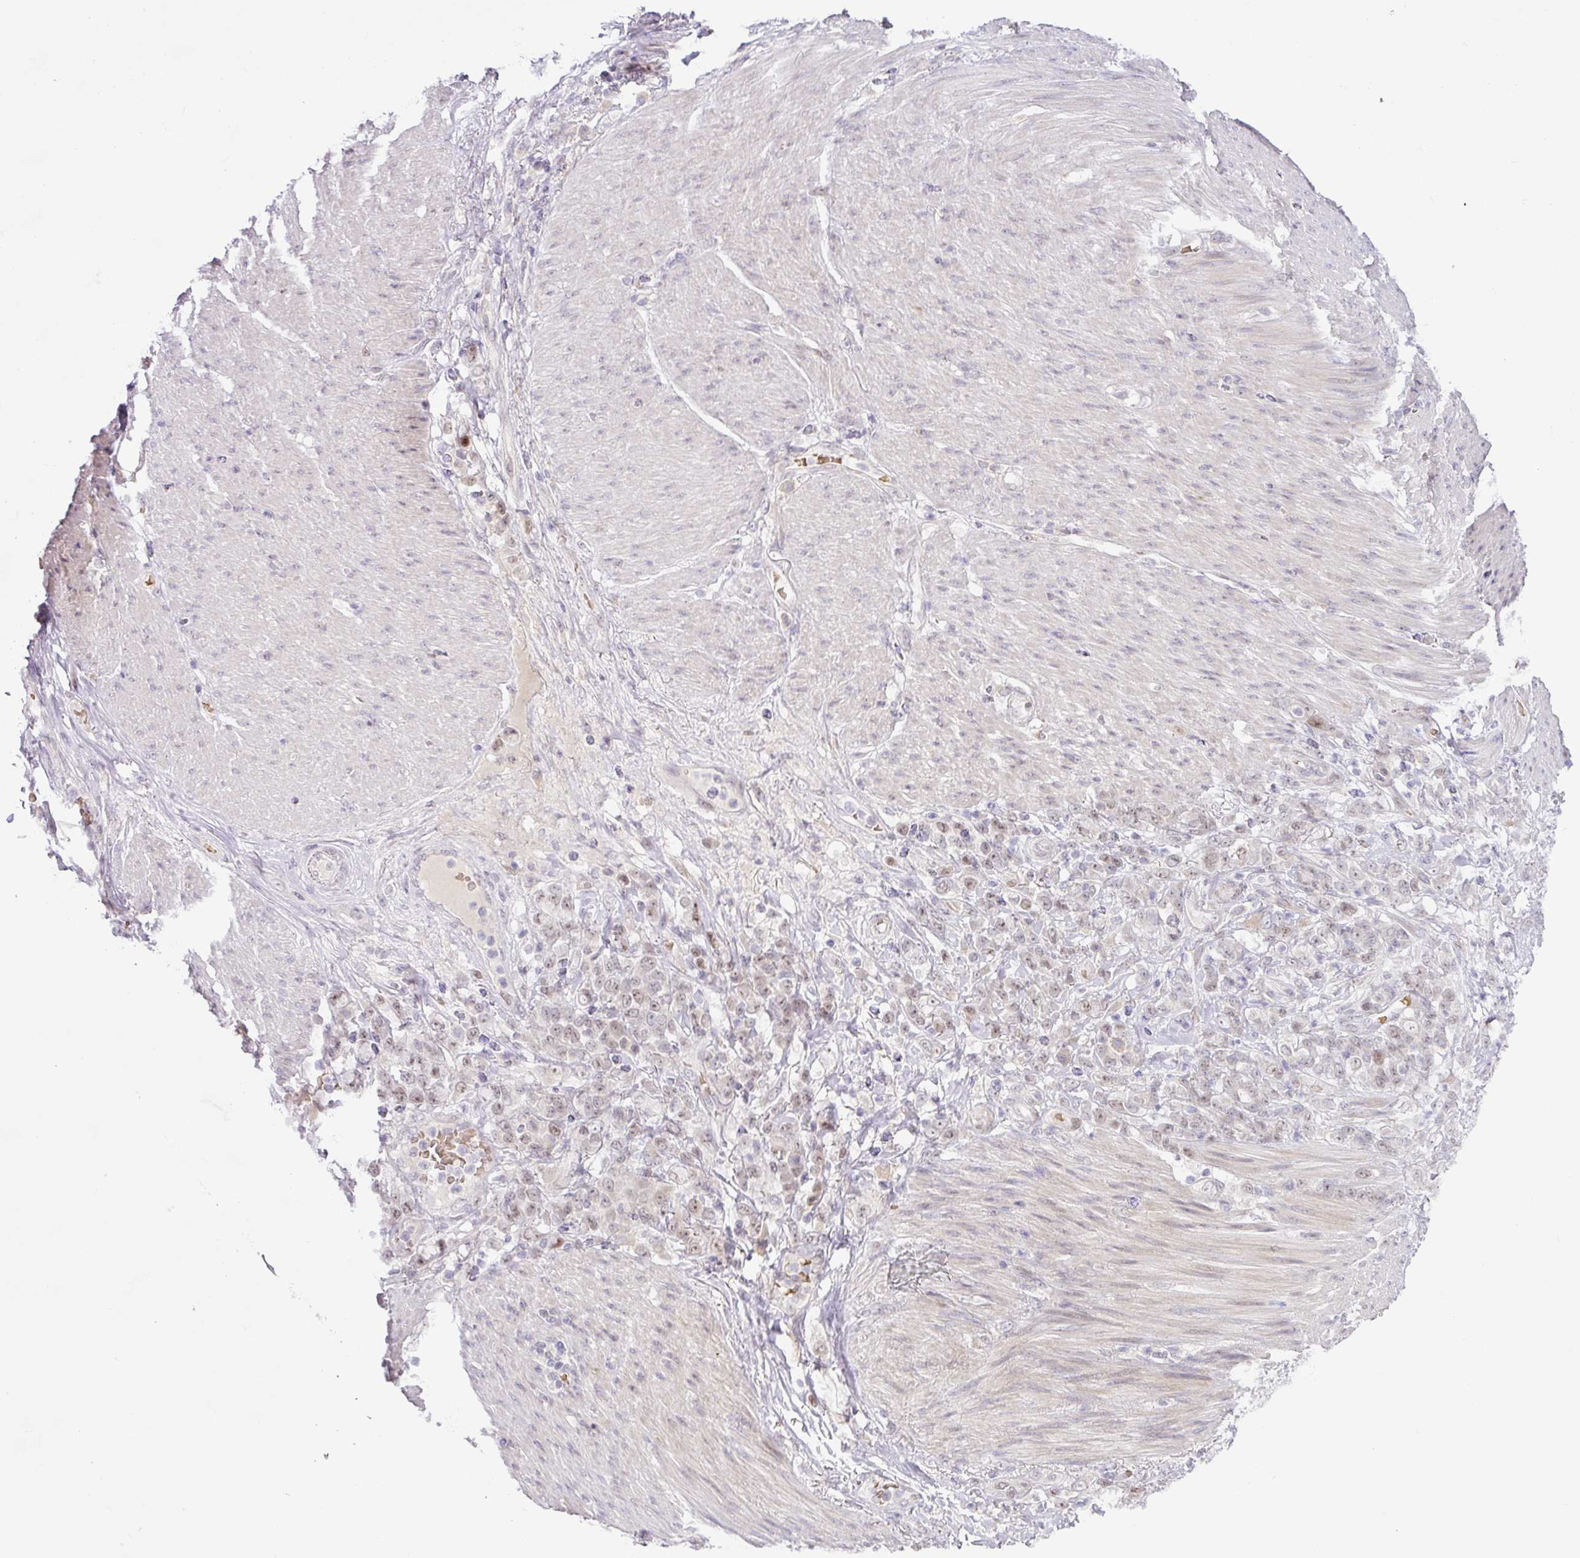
{"staining": {"intensity": "moderate", "quantity": "25%-75%", "location": "nuclear"}, "tissue": "stomach cancer", "cell_type": "Tumor cells", "image_type": "cancer", "snomed": [{"axis": "morphology", "description": "Adenocarcinoma, NOS"}, {"axis": "topography", "description": "Stomach"}], "caption": "Brown immunohistochemical staining in adenocarcinoma (stomach) displays moderate nuclear positivity in approximately 25%-75% of tumor cells. (brown staining indicates protein expression, while blue staining denotes nuclei).", "gene": "PARP2", "patient": {"sex": "female", "age": 79}}